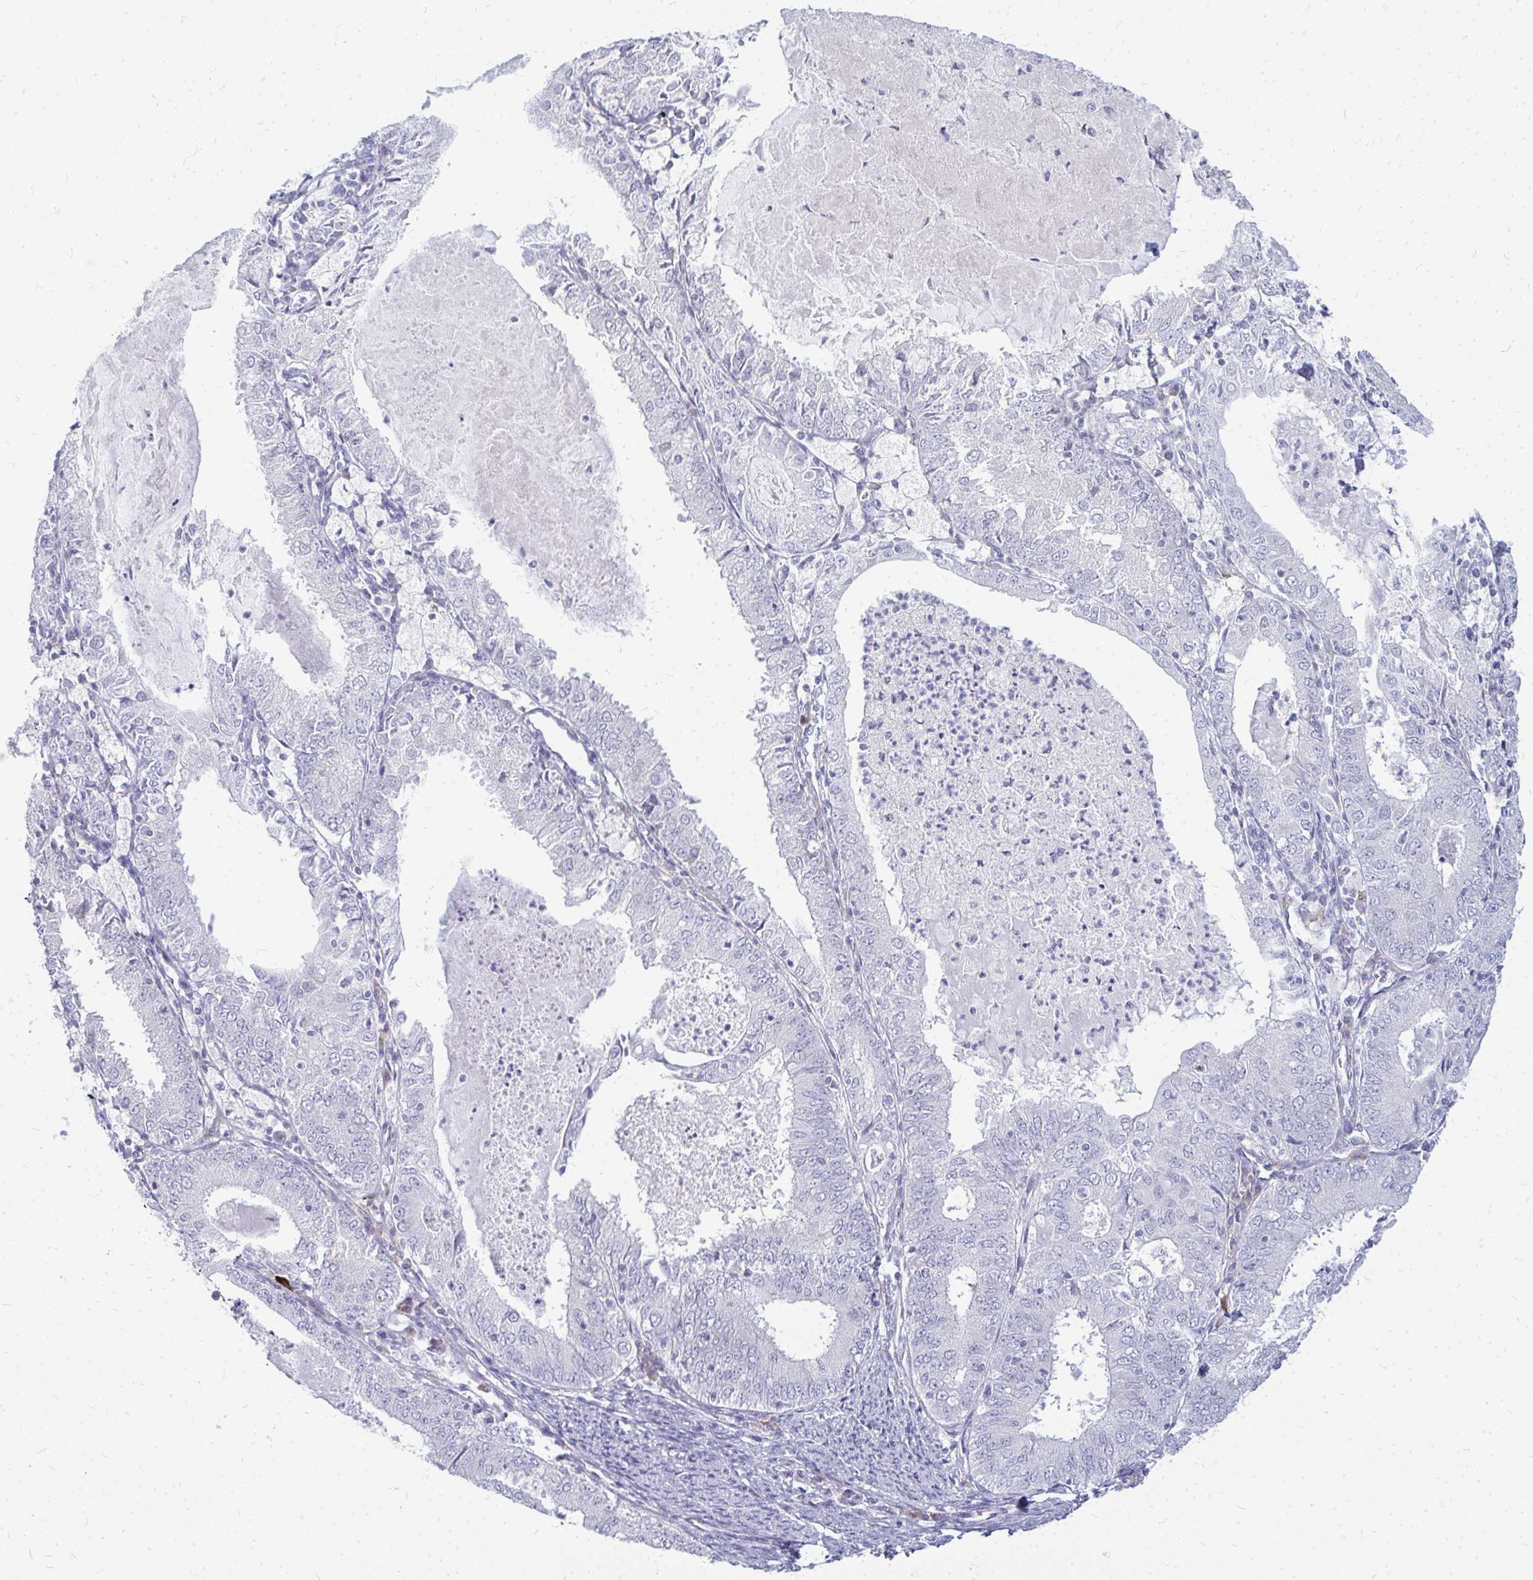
{"staining": {"intensity": "negative", "quantity": "none", "location": "none"}, "tissue": "endometrial cancer", "cell_type": "Tumor cells", "image_type": "cancer", "snomed": [{"axis": "morphology", "description": "Adenocarcinoma, NOS"}, {"axis": "topography", "description": "Endometrium"}], "caption": "The histopathology image exhibits no staining of tumor cells in adenocarcinoma (endometrial). (IHC, brightfield microscopy, high magnification).", "gene": "TSPEAR", "patient": {"sex": "female", "age": 57}}